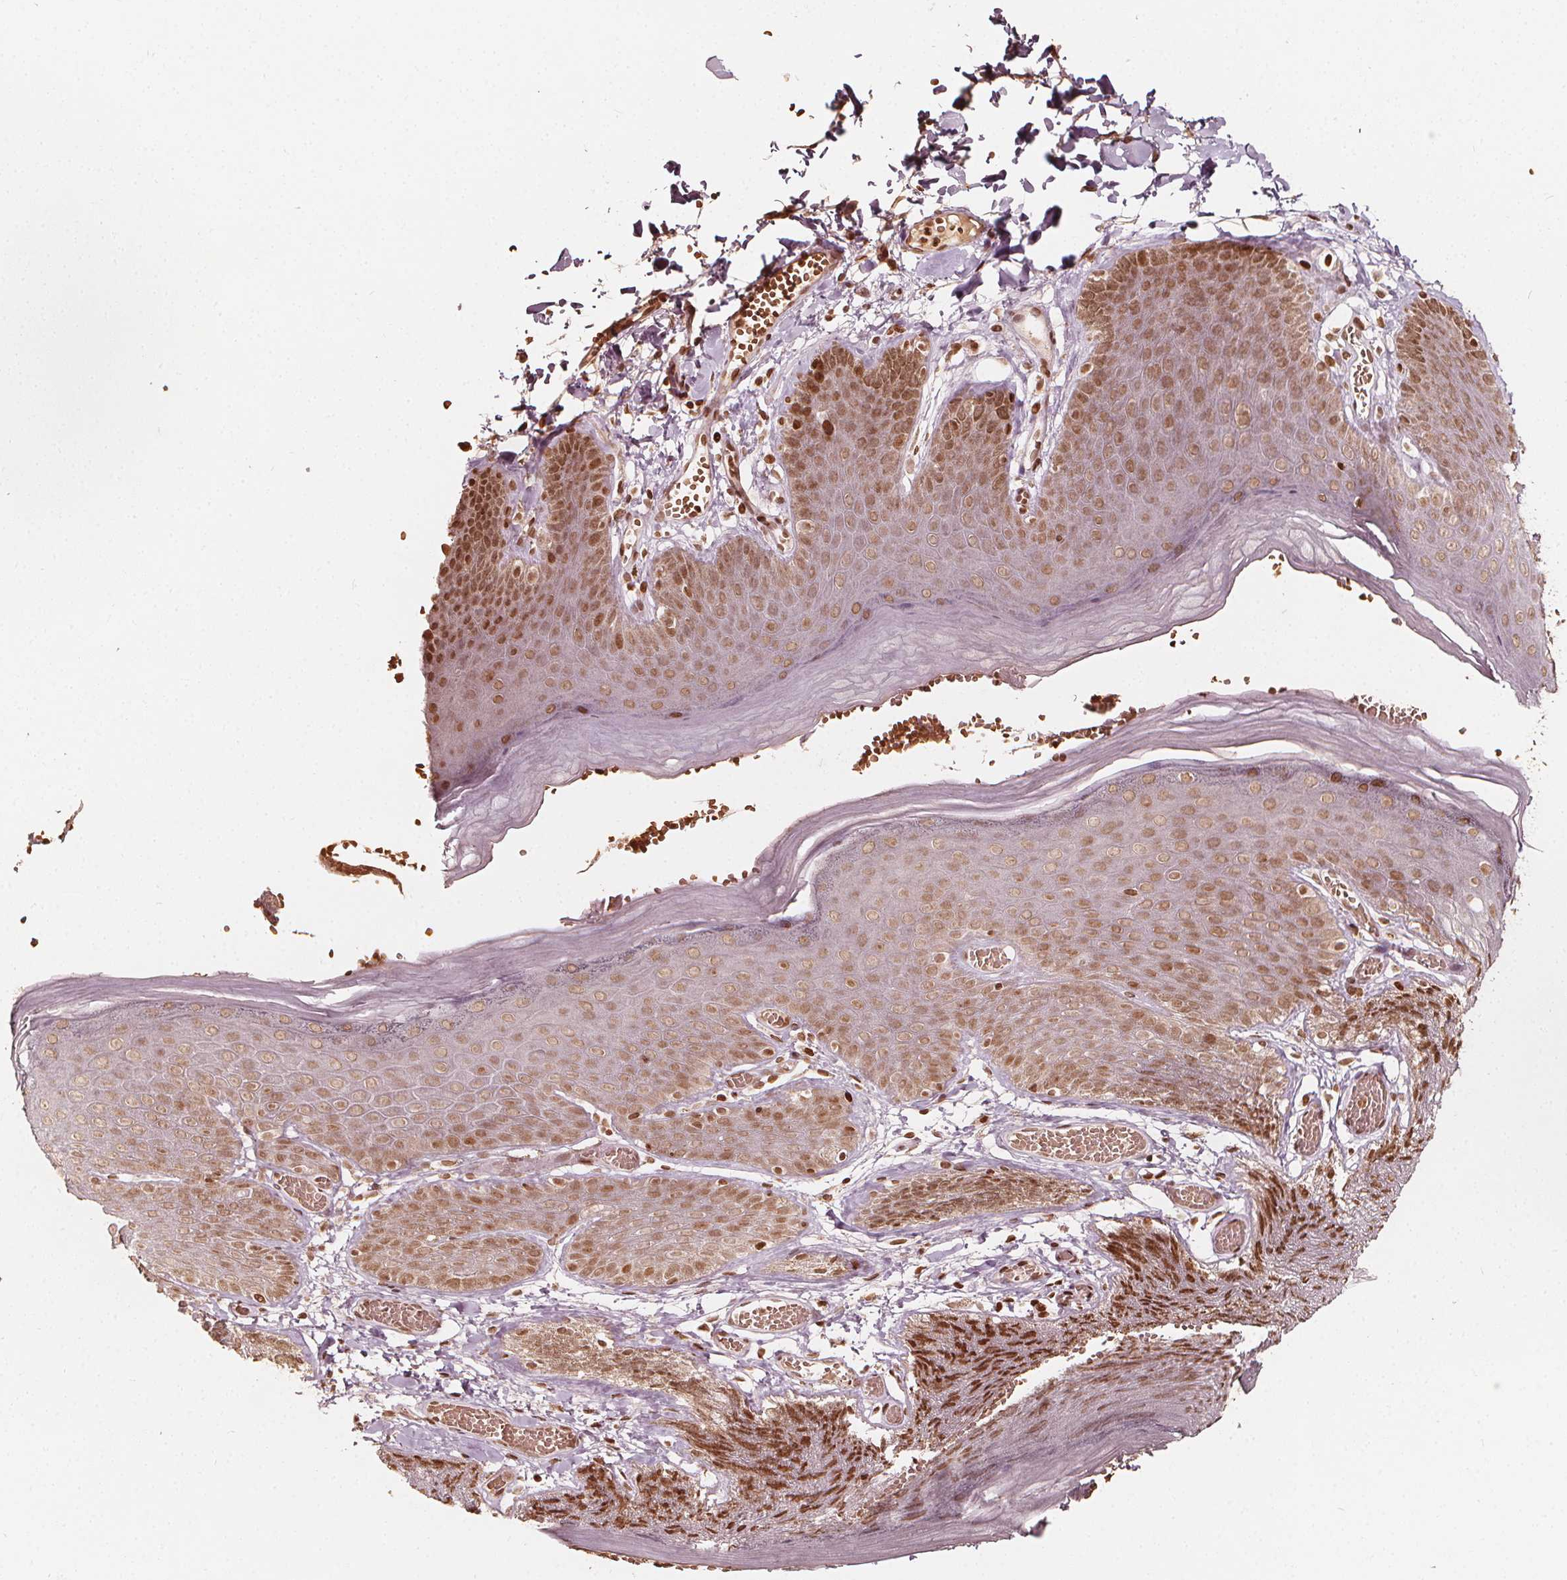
{"staining": {"intensity": "moderate", "quantity": ">75%", "location": "nuclear"}, "tissue": "skin", "cell_type": "Epidermal cells", "image_type": "normal", "snomed": [{"axis": "morphology", "description": "Normal tissue, NOS"}, {"axis": "topography", "description": "Anal"}], "caption": "An image showing moderate nuclear expression in approximately >75% of epidermal cells in normal skin, as visualized by brown immunohistochemical staining.", "gene": "H3C14", "patient": {"sex": "male", "age": 53}}